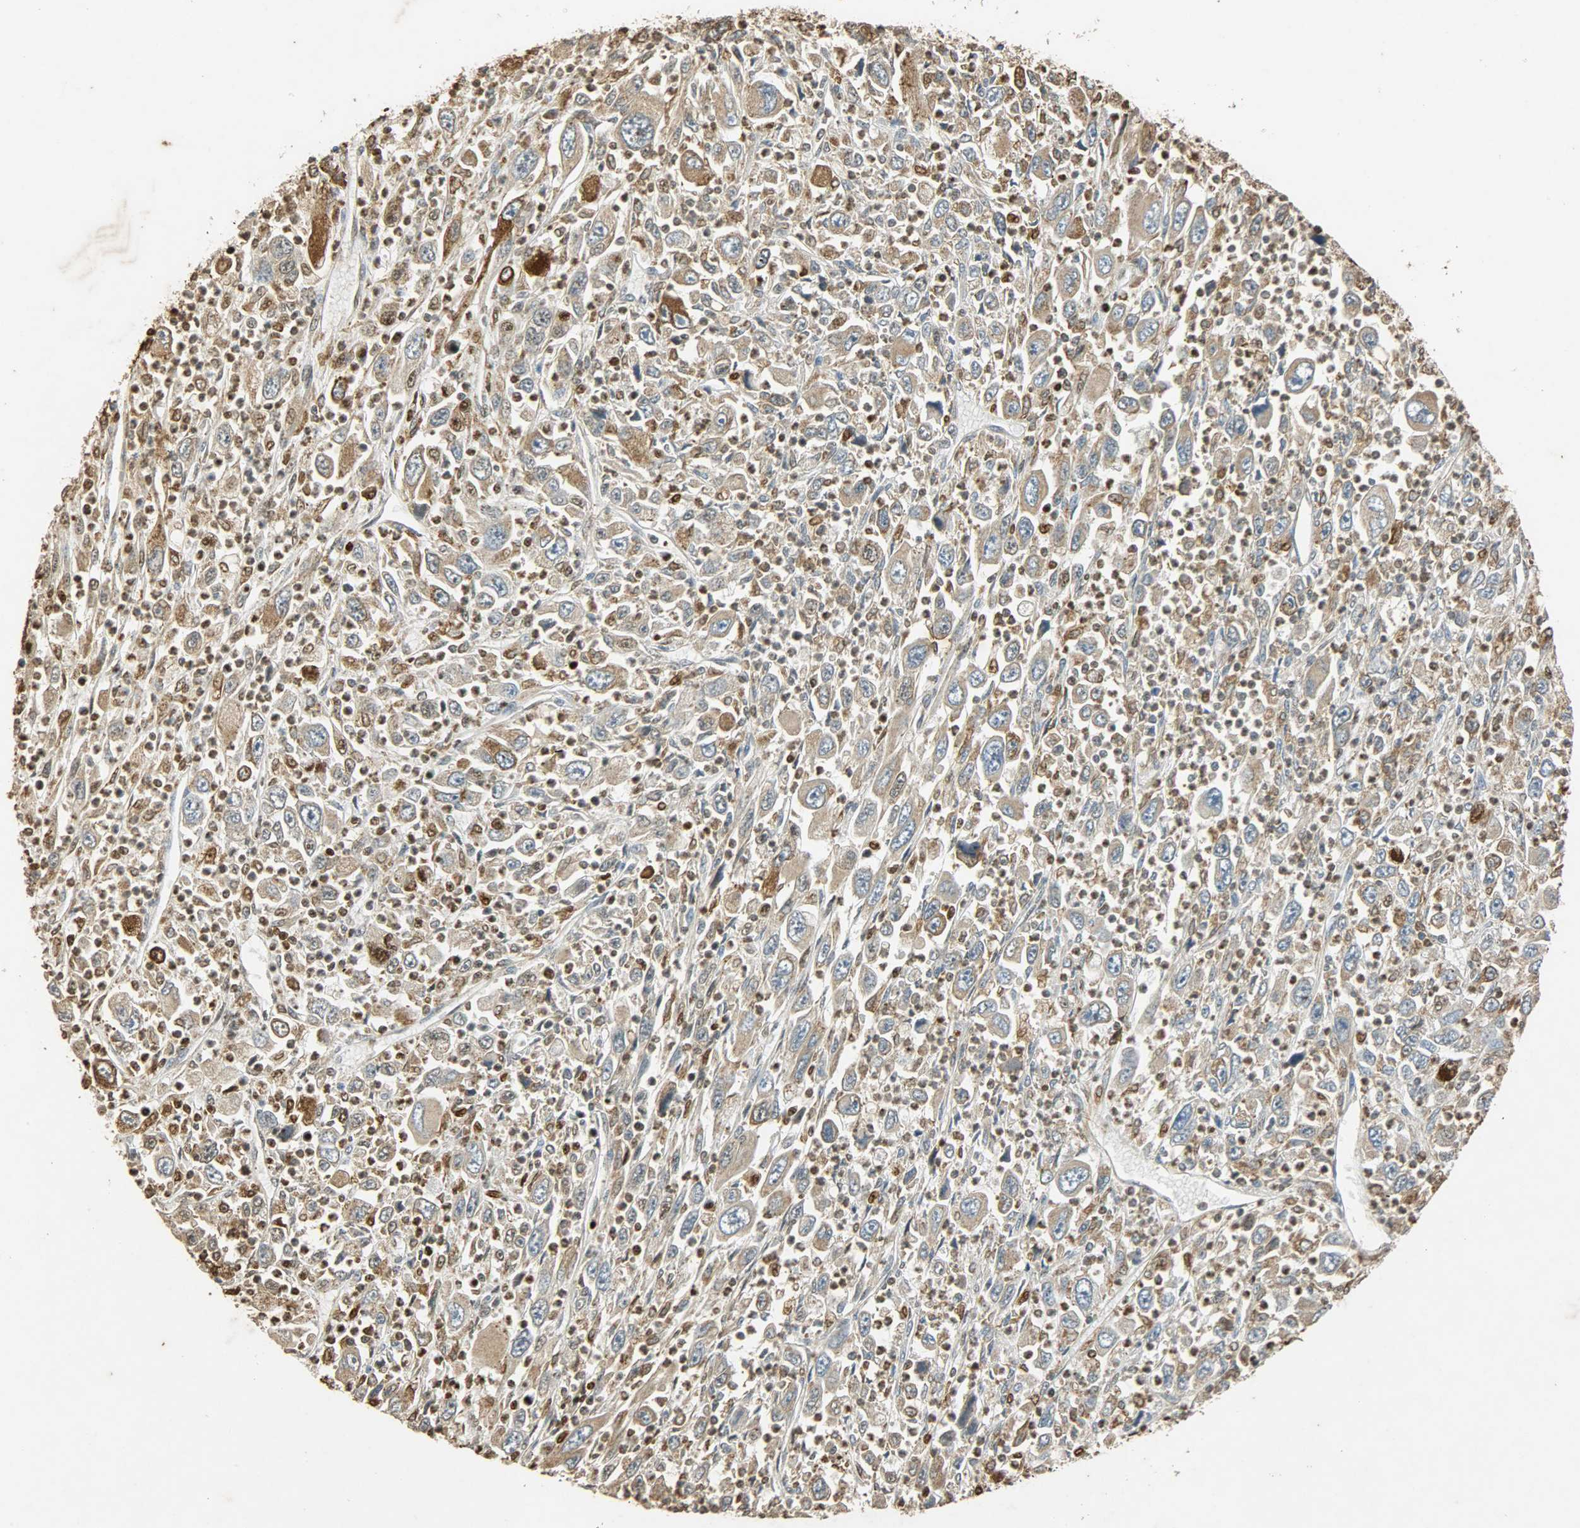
{"staining": {"intensity": "moderate", "quantity": ">75%", "location": "cytoplasmic/membranous"}, "tissue": "melanoma", "cell_type": "Tumor cells", "image_type": "cancer", "snomed": [{"axis": "morphology", "description": "Malignant melanoma, Metastatic site"}, {"axis": "topography", "description": "Skin"}], "caption": "Immunohistochemical staining of human melanoma displays moderate cytoplasmic/membranous protein staining in approximately >75% of tumor cells.", "gene": "HSPA5", "patient": {"sex": "female", "age": 56}}